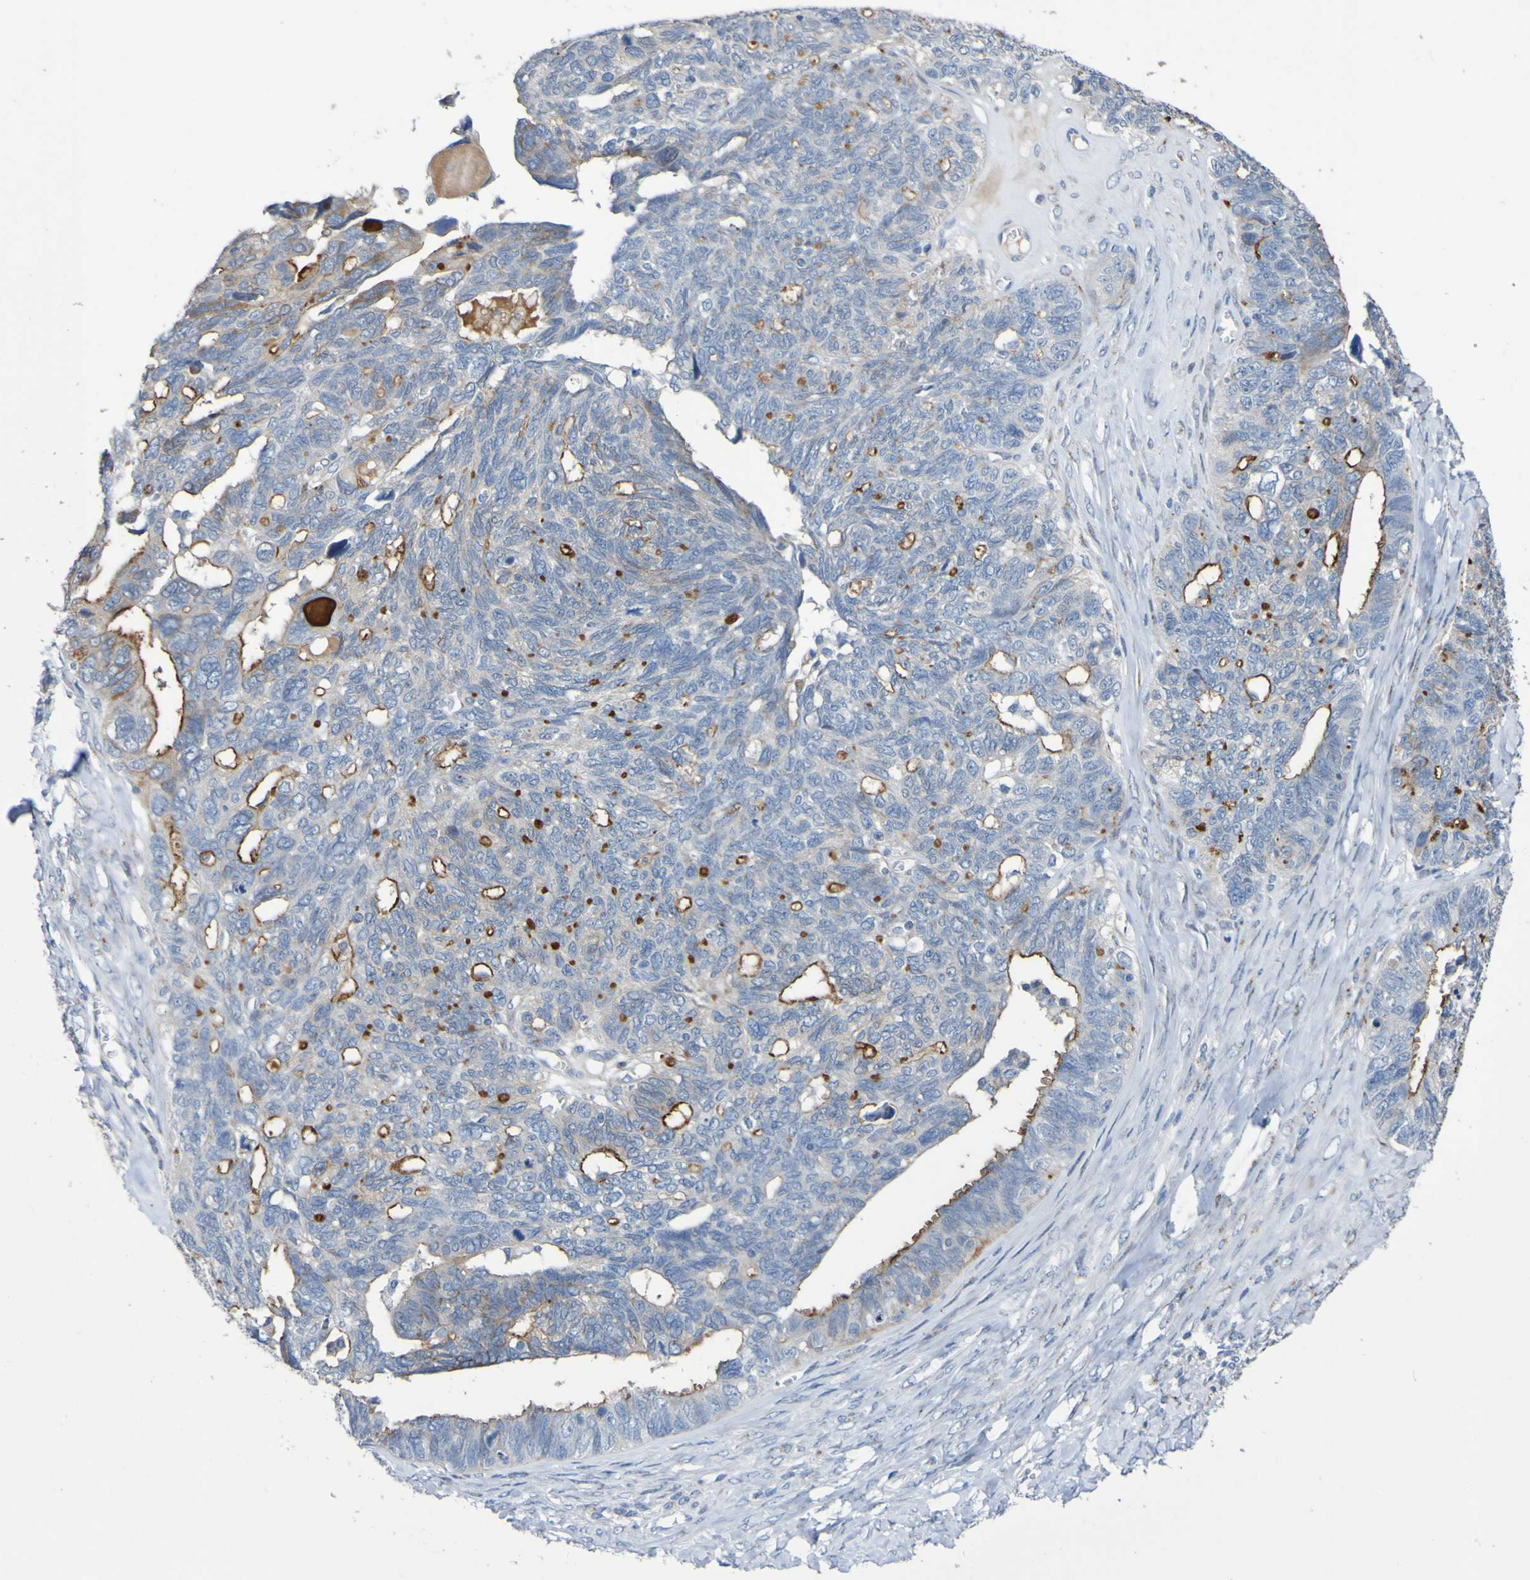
{"staining": {"intensity": "strong", "quantity": "25%-75%", "location": "cytoplasmic/membranous"}, "tissue": "ovarian cancer", "cell_type": "Tumor cells", "image_type": "cancer", "snomed": [{"axis": "morphology", "description": "Cystadenocarcinoma, serous, NOS"}, {"axis": "topography", "description": "Ovary"}], "caption": "A histopathology image showing strong cytoplasmic/membranous staining in approximately 25%-75% of tumor cells in ovarian serous cystadenocarcinoma, as visualized by brown immunohistochemical staining.", "gene": "C11orf24", "patient": {"sex": "female", "age": 79}}